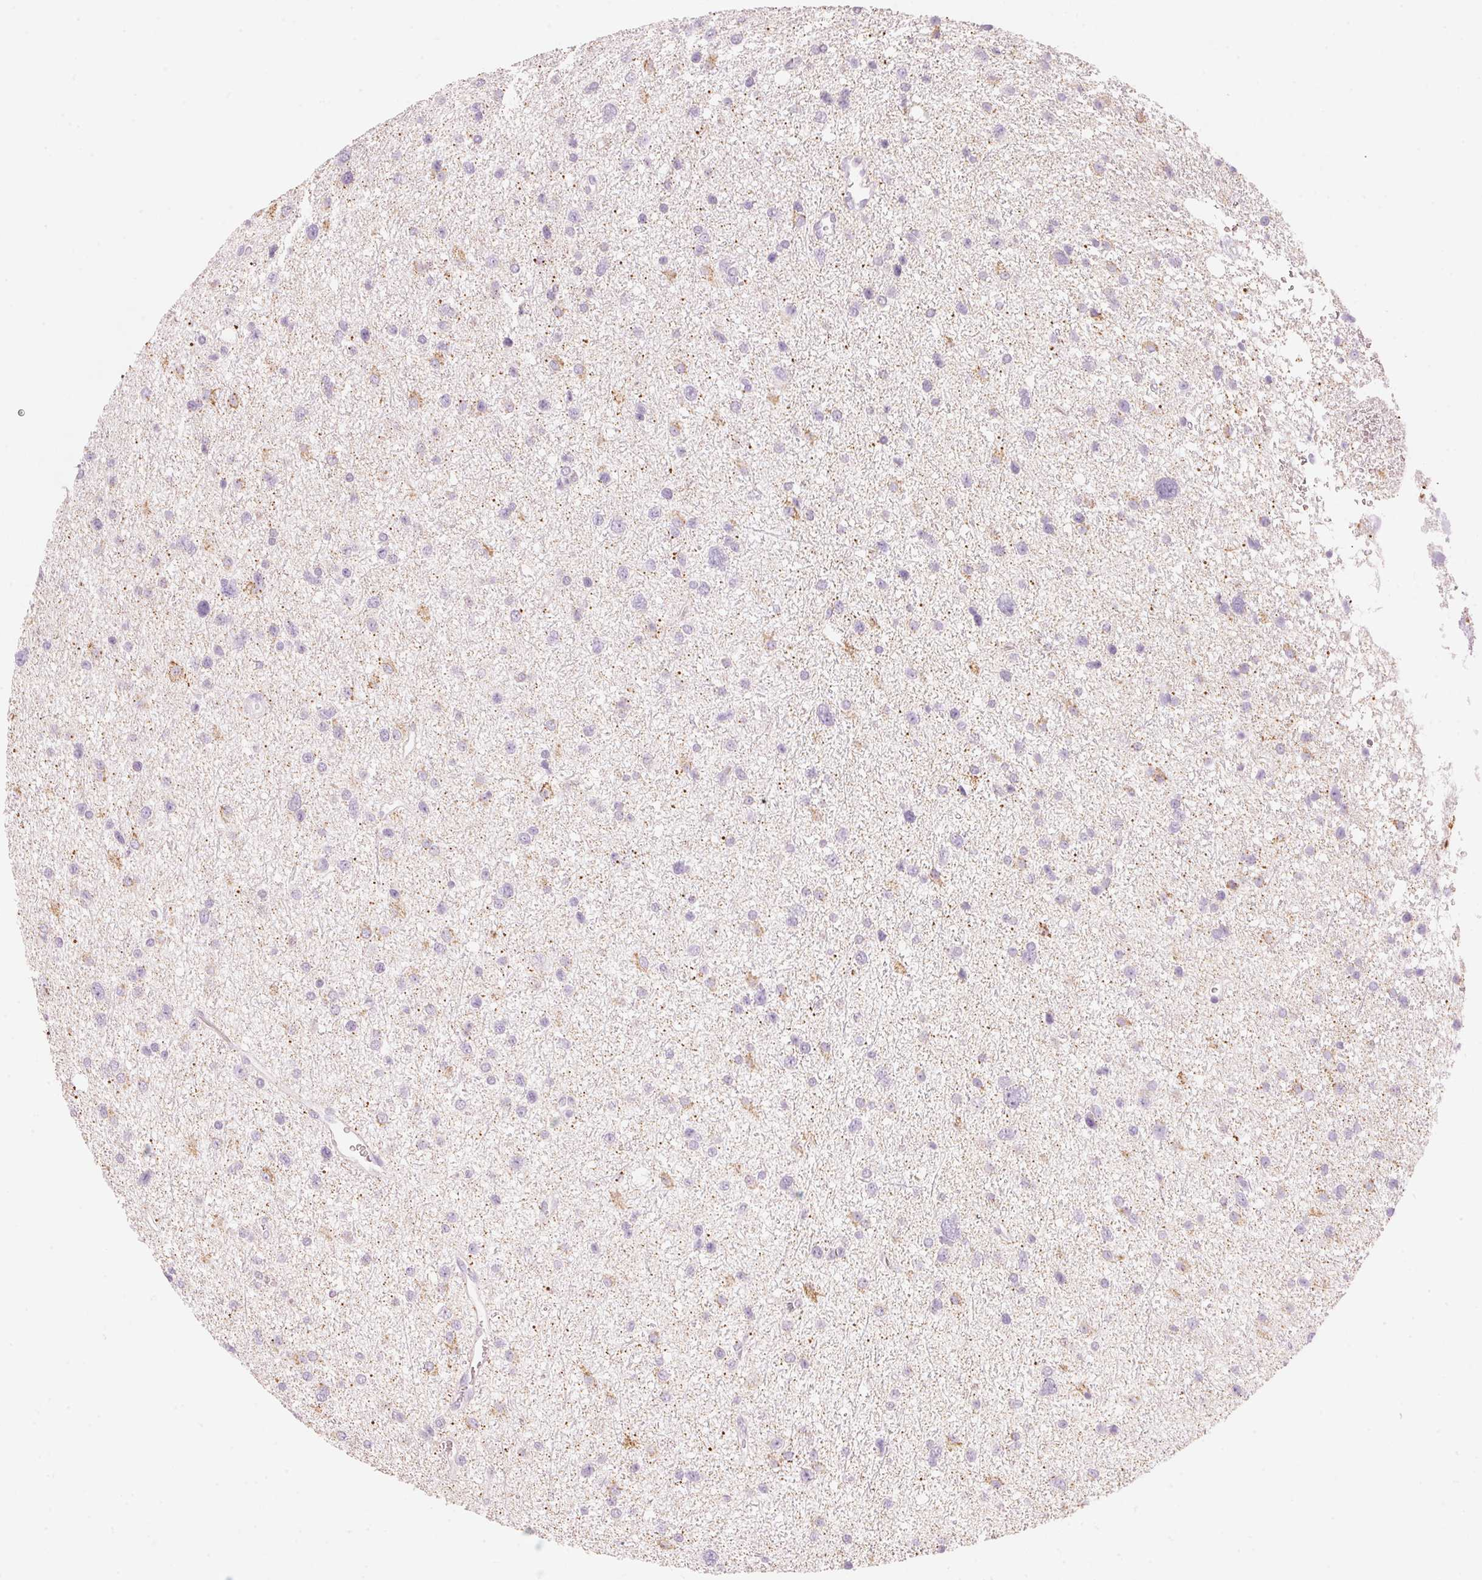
{"staining": {"intensity": "weak", "quantity": "<25%", "location": "cytoplasmic/membranous"}, "tissue": "glioma", "cell_type": "Tumor cells", "image_type": "cancer", "snomed": [{"axis": "morphology", "description": "Glioma, malignant, Low grade"}, {"axis": "topography", "description": "Brain"}], "caption": "An immunohistochemistry (IHC) micrograph of glioma is shown. There is no staining in tumor cells of glioma.", "gene": "HOXB13", "patient": {"sex": "female", "age": 55}}